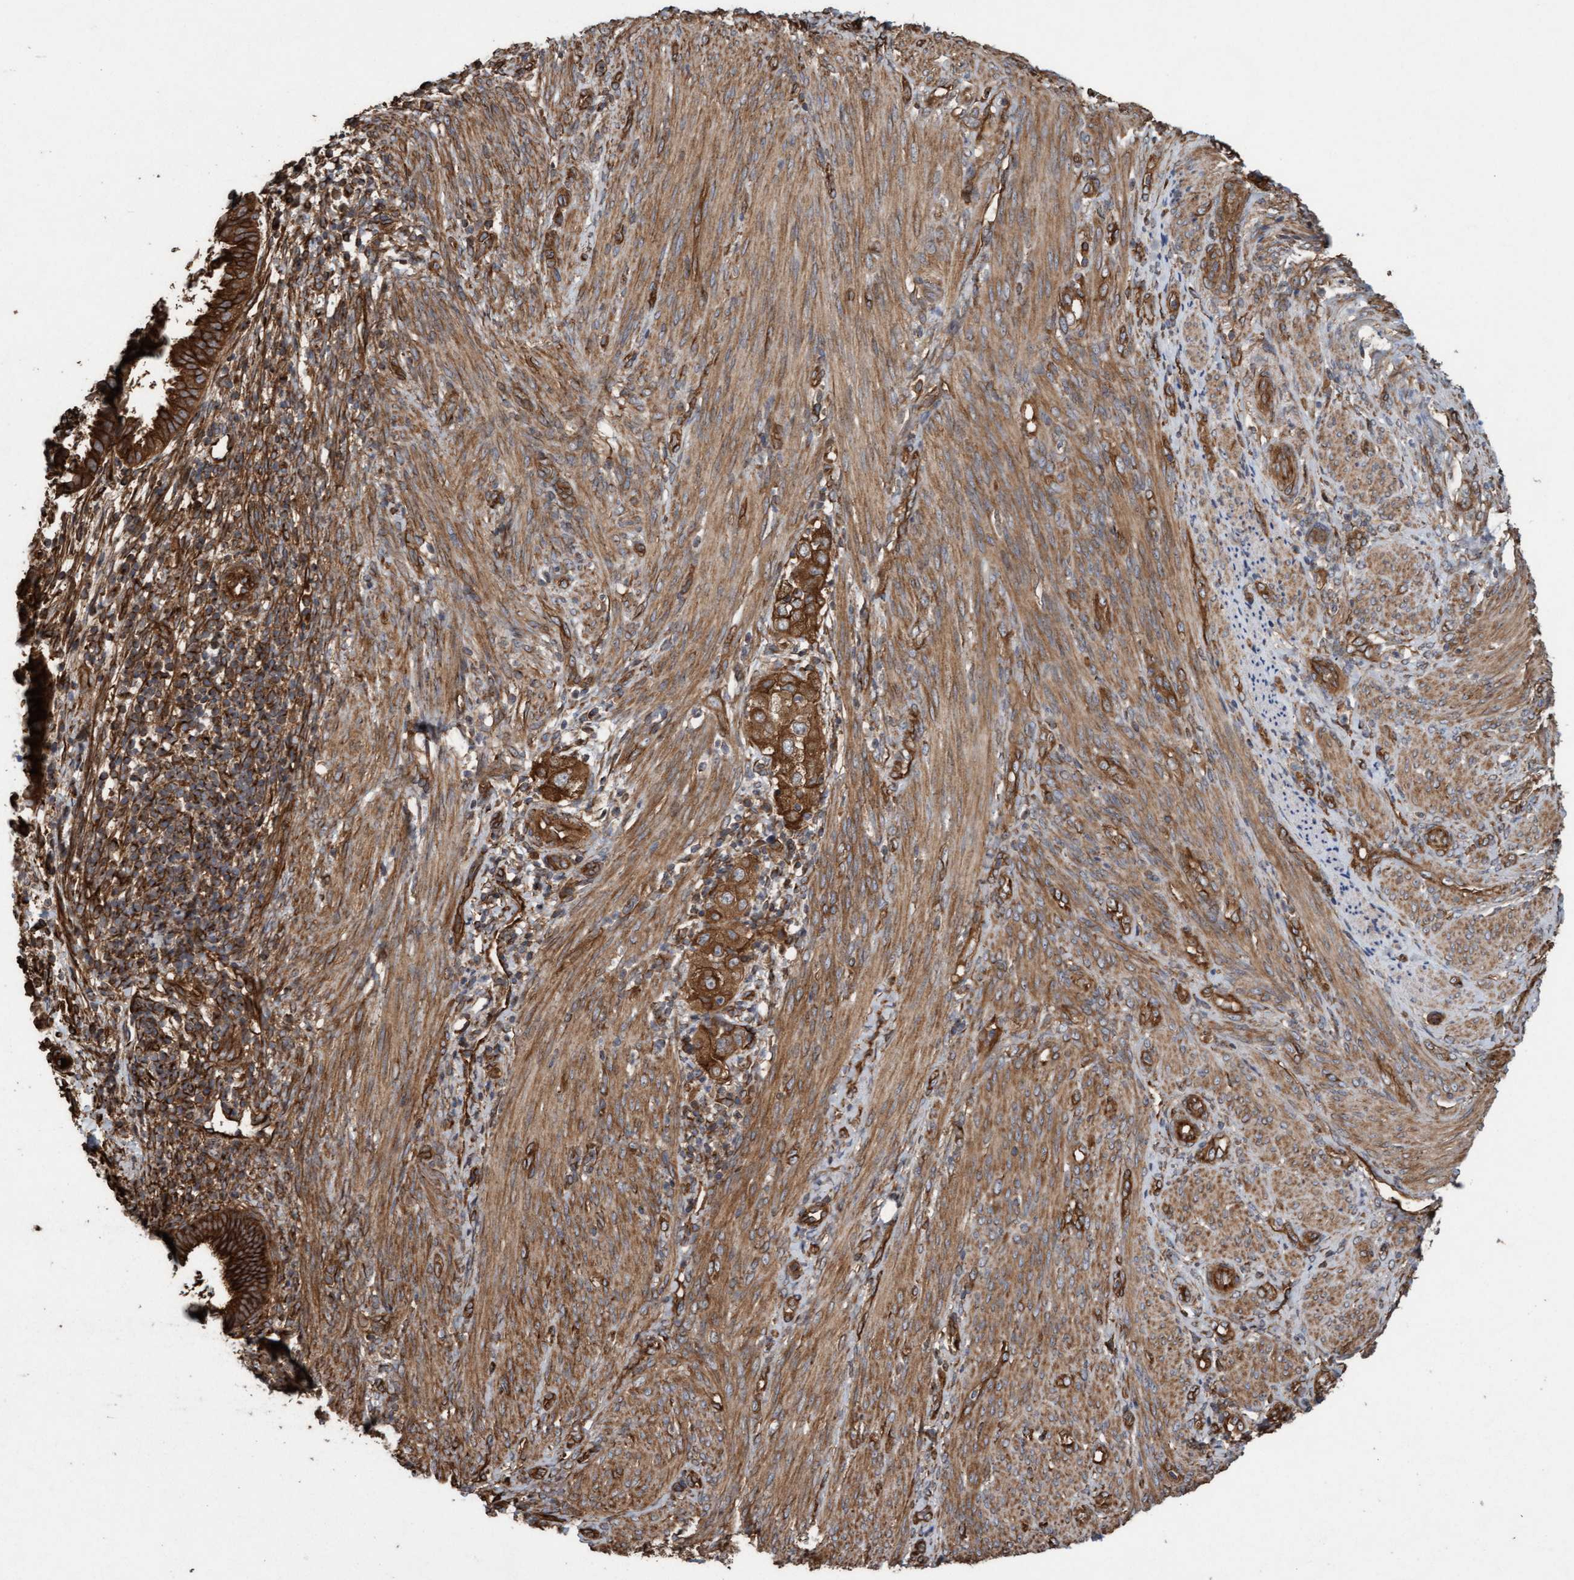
{"staining": {"intensity": "strong", "quantity": ">75%", "location": "cytoplasmic/membranous"}, "tissue": "endometrial cancer", "cell_type": "Tumor cells", "image_type": "cancer", "snomed": [{"axis": "morphology", "description": "Adenocarcinoma, NOS"}, {"axis": "topography", "description": "Endometrium"}], "caption": "Tumor cells display high levels of strong cytoplasmic/membranous staining in about >75% of cells in endometrial cancer (adenocarcinoma). (IHC, brightfield microscopy, high magnification).", "gene": "CDC42EP4", "patient": {"sex": "female", "age": 85}}